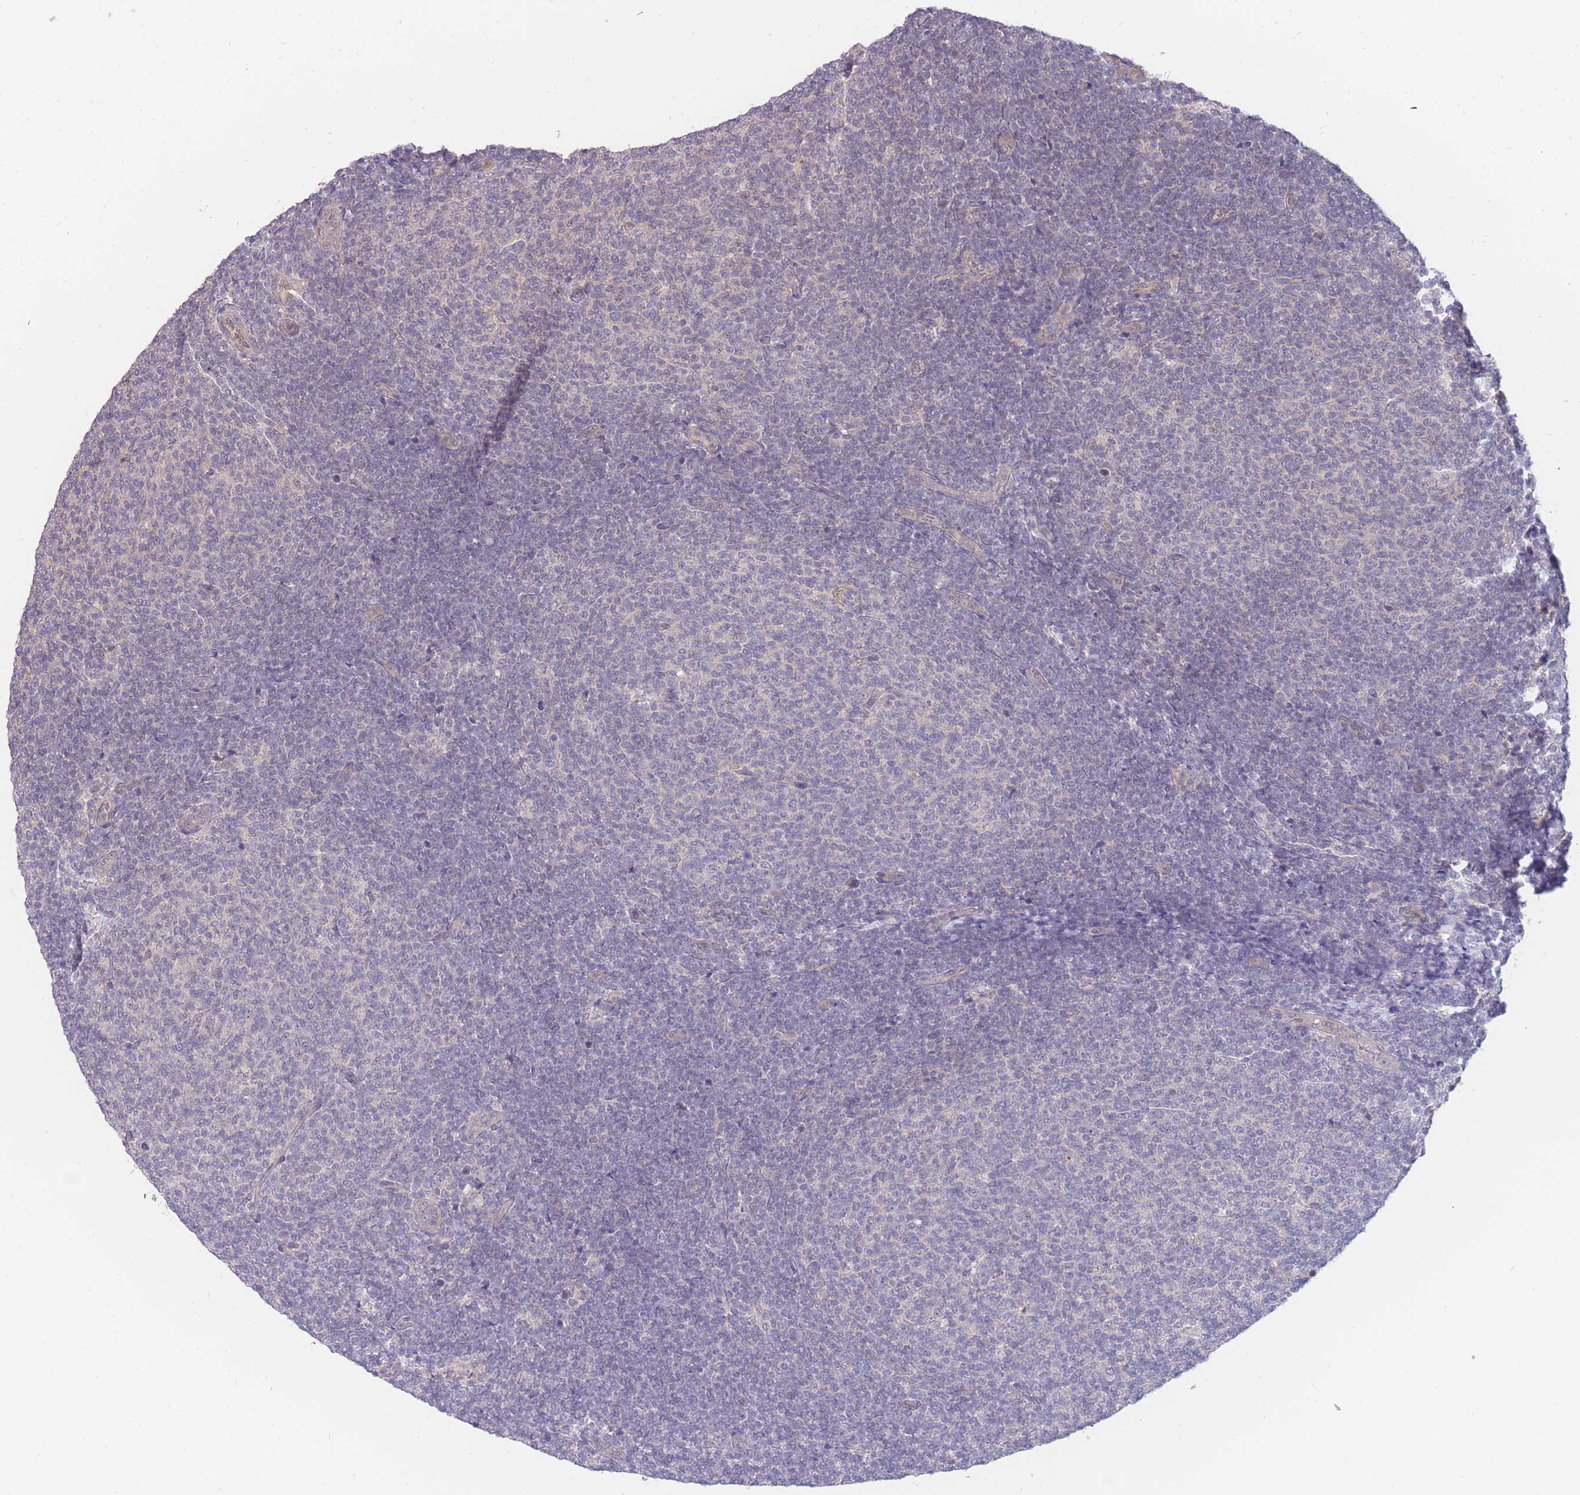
{"staining": {"intensity": "negative", "quantity": "none", "location": "none"}, "tissue": "lymphoma", "cell_type": "Tumor cells", "image_type": "cancer", "snomed": [{"axis": "morphology", "description": "Malignant lymphoma, non-Hodgkin's type, Low grade"}, {"axis": "topography", "description": "Lymph node"}], "caption": "Image shows no protein staining in tumor cells of lymphoma tissue.", "gene": "SMC6", "patient": {"sex": "male", "age": 66}}